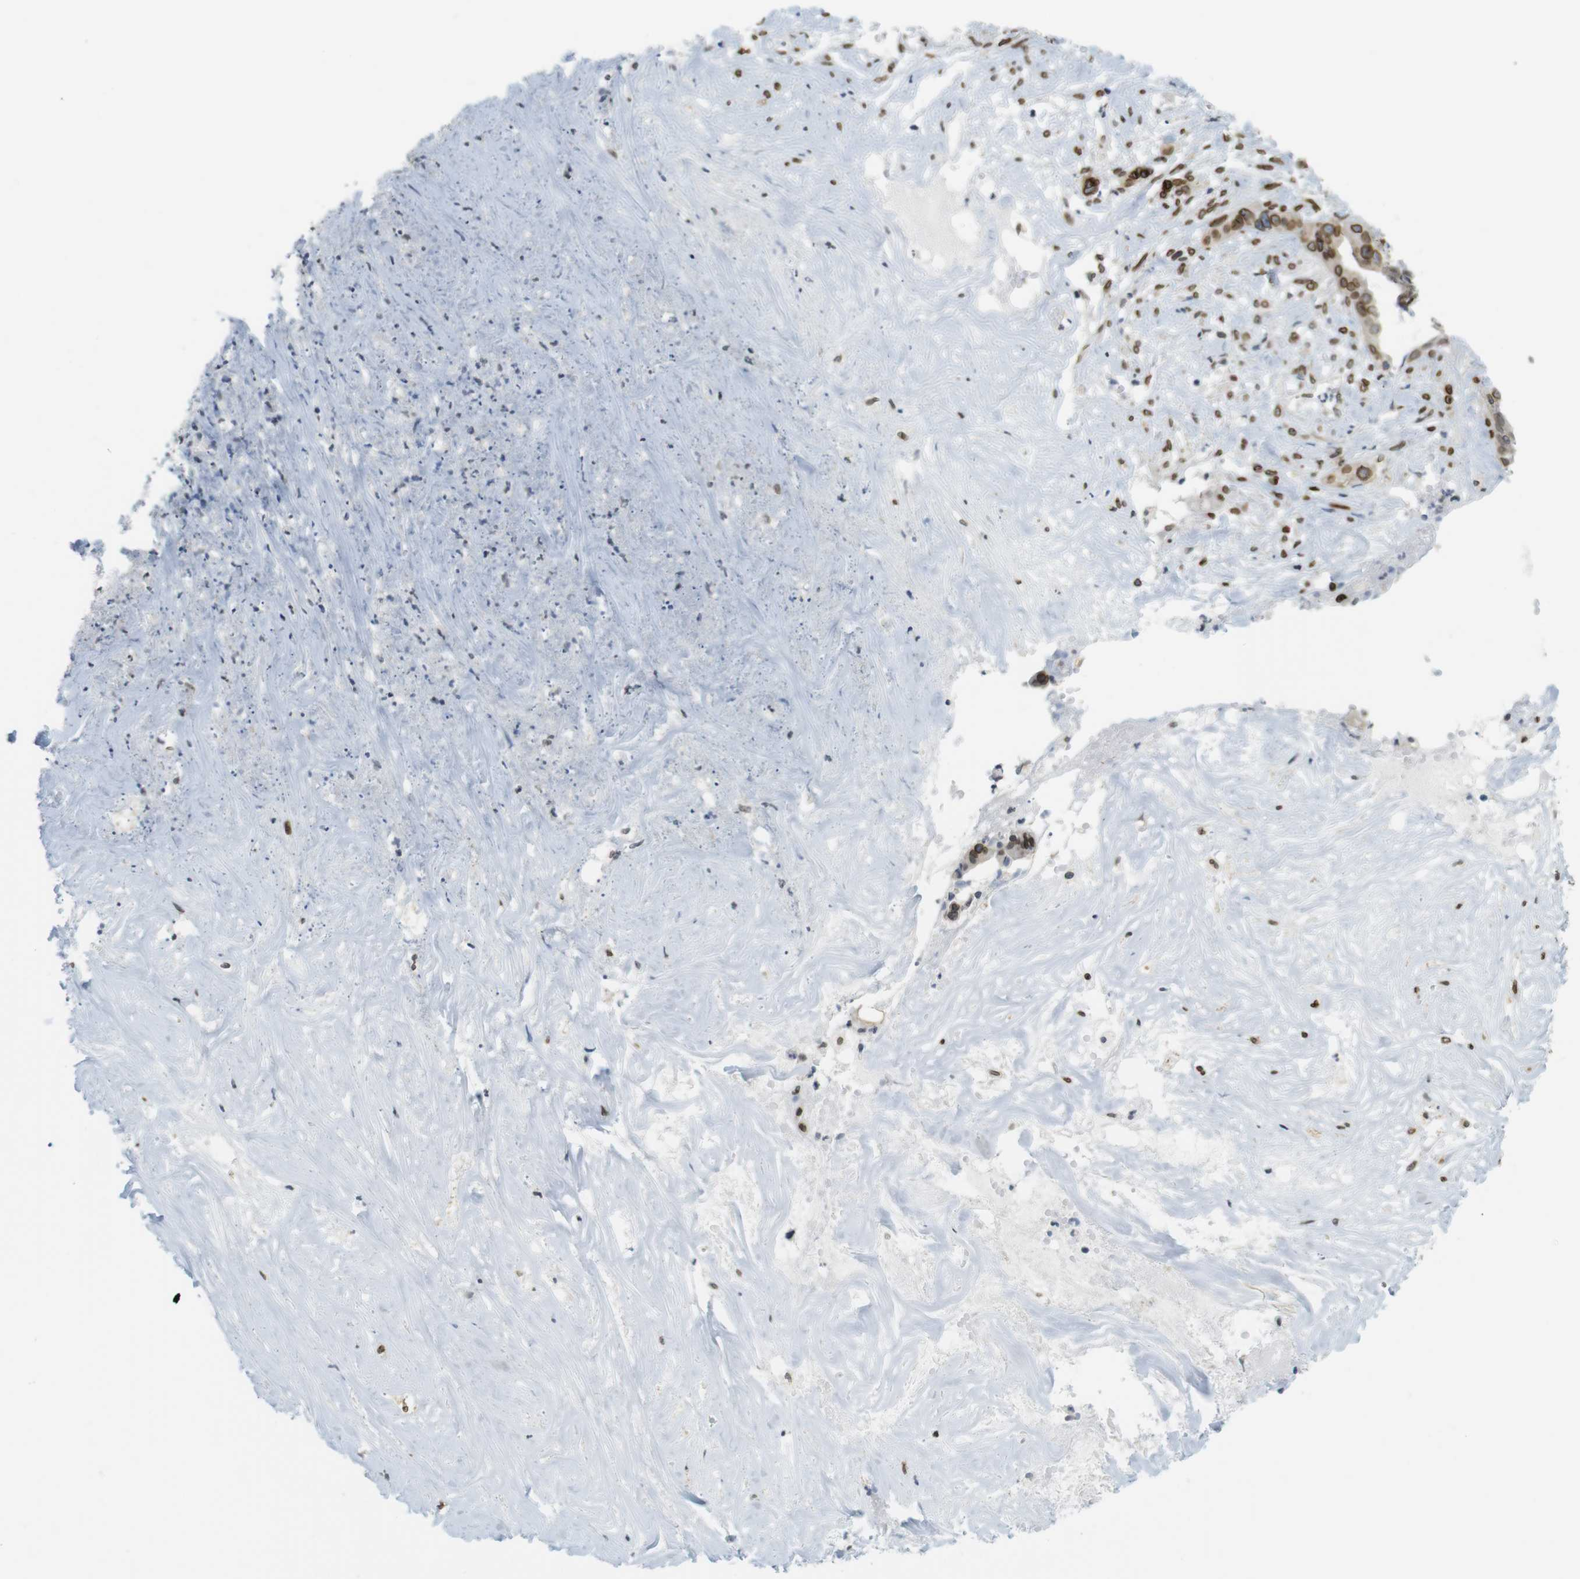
{"staining": {"intensity": "strong", "quantity": ">75%", "location": "cytoplasmic/membranous,nuclear"}, "tissue": "liver cancer", "cell_type": "Tumor cells", "image_type": "cancer", "snomed": [{"axis": "morphology", "description": "Cholangiocarcinoma"}, {"axis": "topography", "description": "Liver"}], "caption": "DAB (3,3'-diaminobenzidine) immunohistochemical staining of liver cholangiocarcinoma shows strong cytoplasmic/membranous and nuclear protein staining in approximately >75% of tumor cells.", "gene": "ARL6IP6", "patient": {"sex": "female", "age": 61}}